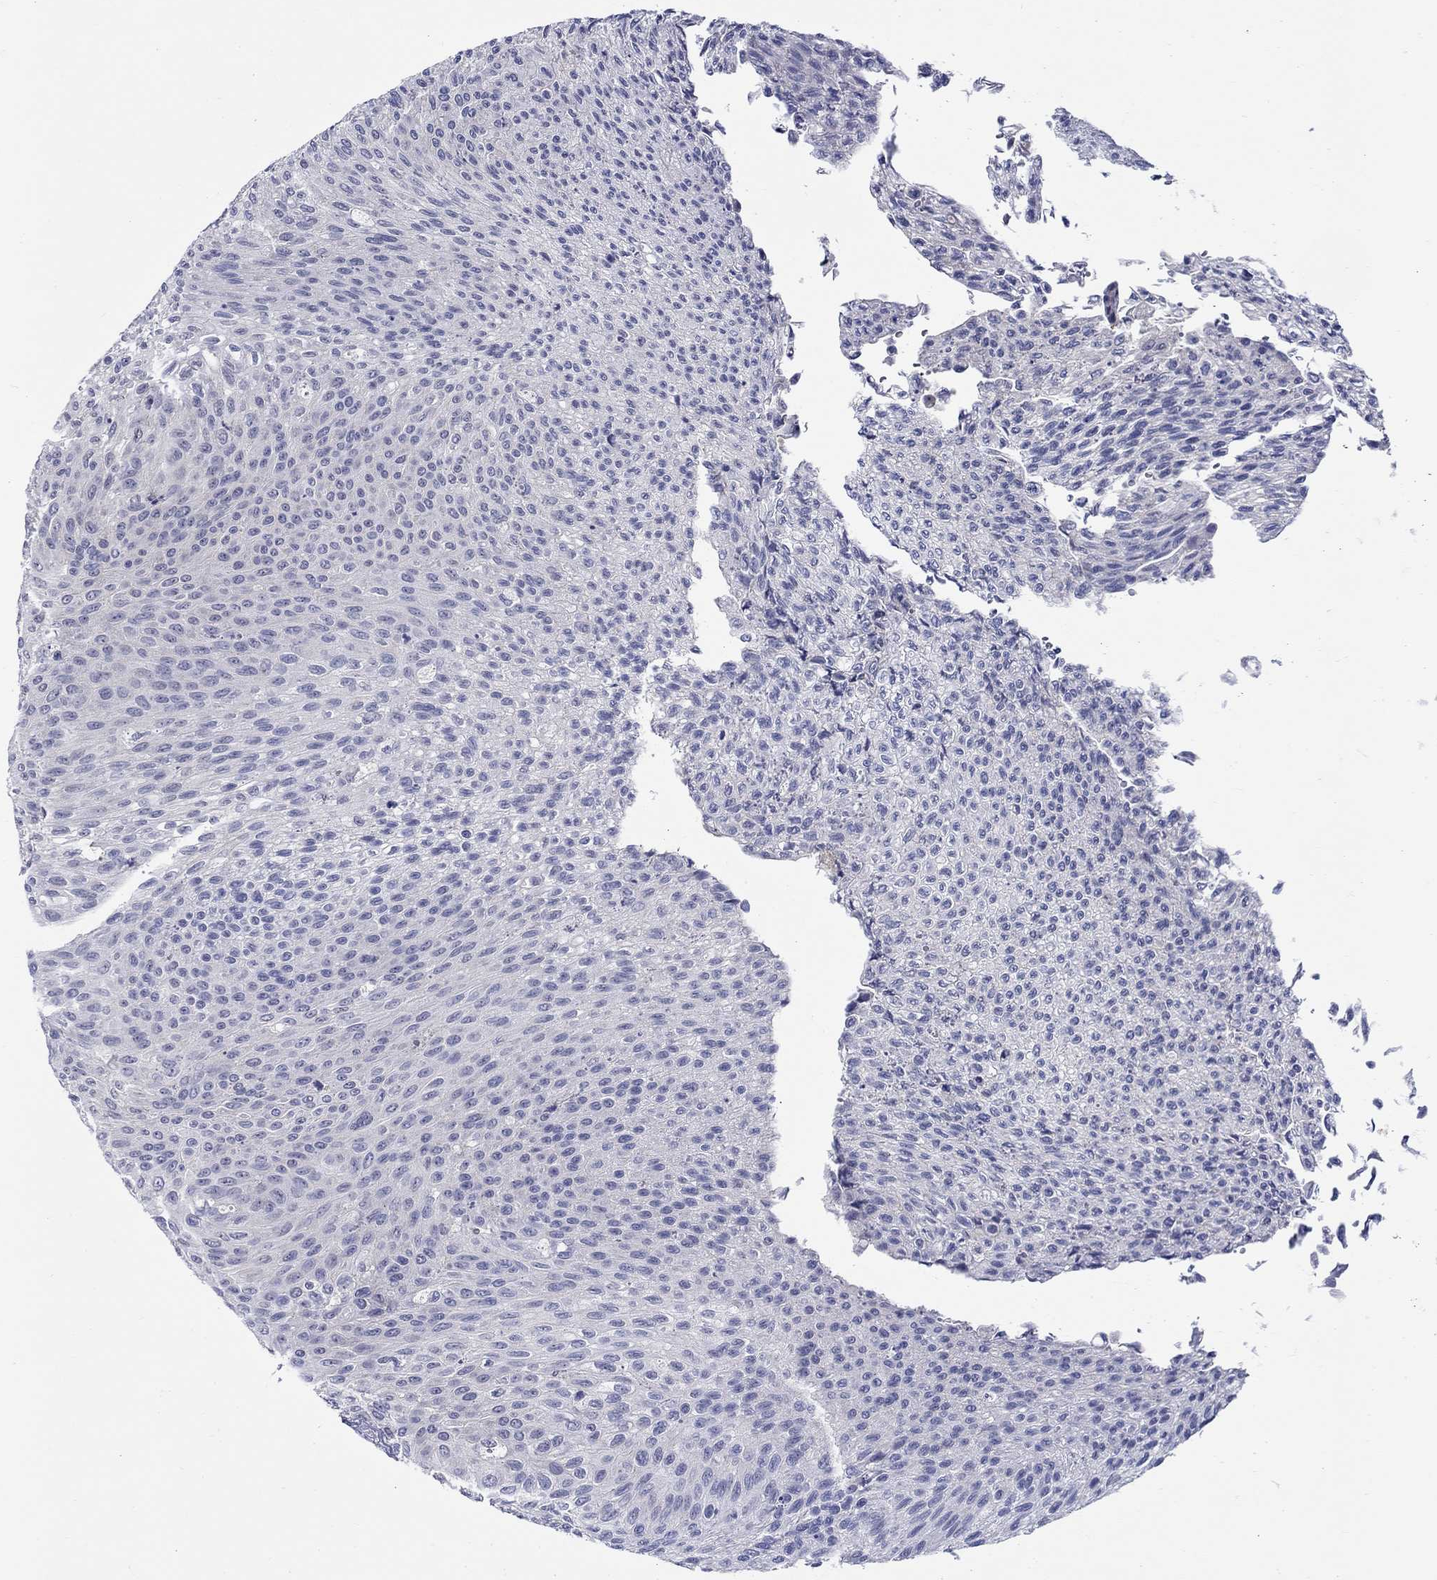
{"staining": {"intensity": "negative", "quantity": "none", "location": "none"}, "tissue": "urothelial cancer", "cell_type": "Tumor cells", "image_type": "cancer", "snomed": [{"axis": "morphology", "description": "Urothelial carcinoma, Low grade"}, {"axis": "topography", "description": "Ureter, NOS"}, {"axis": "topography", "description": "Urinary bladder"}], "caption": "Image shows no significant protein expression in tumor cells of urothelial cancer.", "gene": "SLC30A3", "patient": {"sex": "male", "age": 78}}